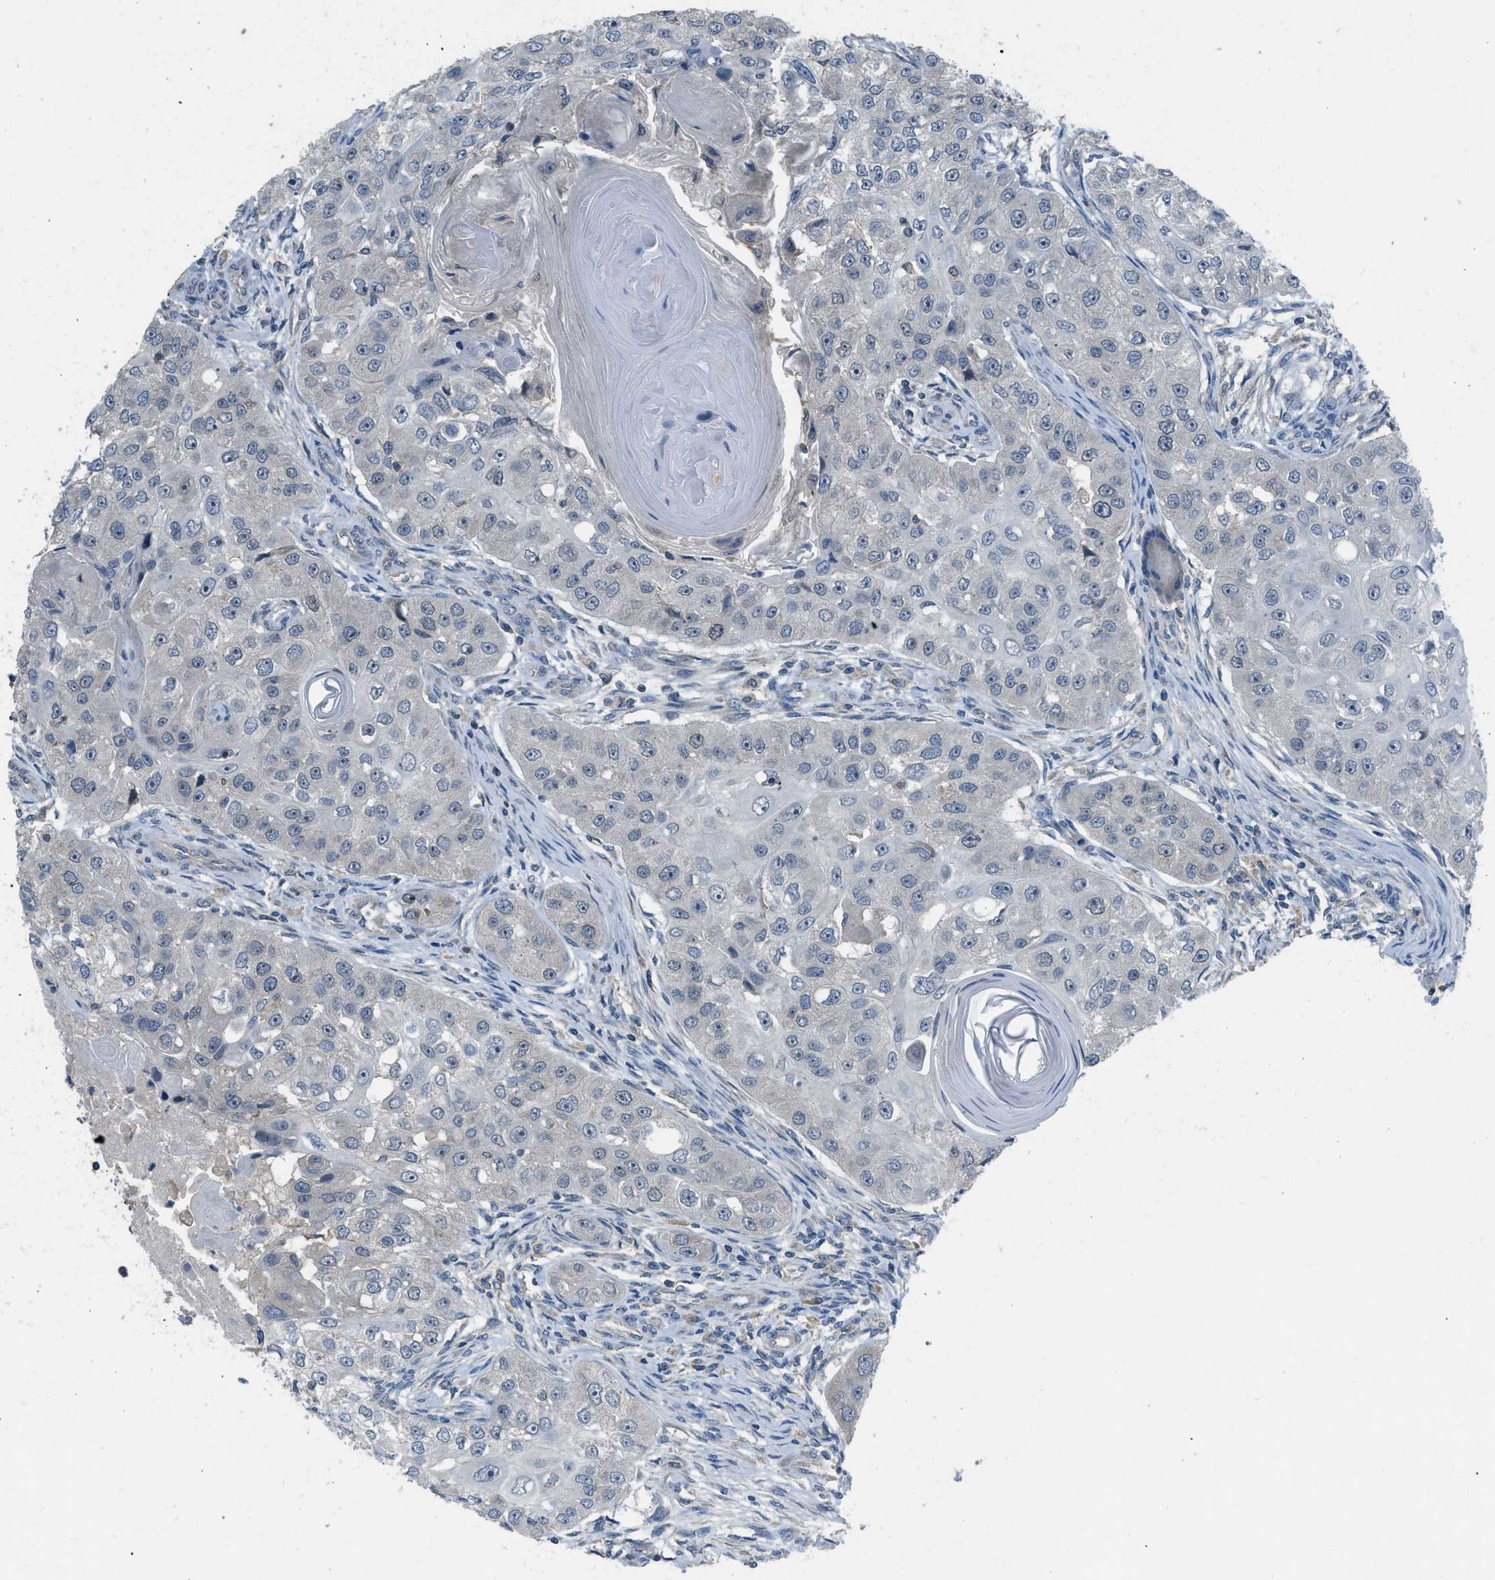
{"staining": {"intensity": "moderate", "quantity": "<25%", "location": "nuclear"}, "tissue": "head and neck cancer", "cell_type": "Tumor cells", "image_type": "cancer", "snomed": [{"axis": "morphology", "description": "Normal tissue, NOS"}, {"axis": "morphology", "description": "Squamous cell carcinoma, NOS"}, {"axis": "topography", "description": "Skeletal muscle"}, {"axis": "topography", "description": "Head-Neck"}], "caption": "Protein staining shows moderate nuclear staining in approximately <25% of tumor cells in head and neck cancer.", "gene": "MIS18A", "patient": {"sex": "male", "age": 51}}